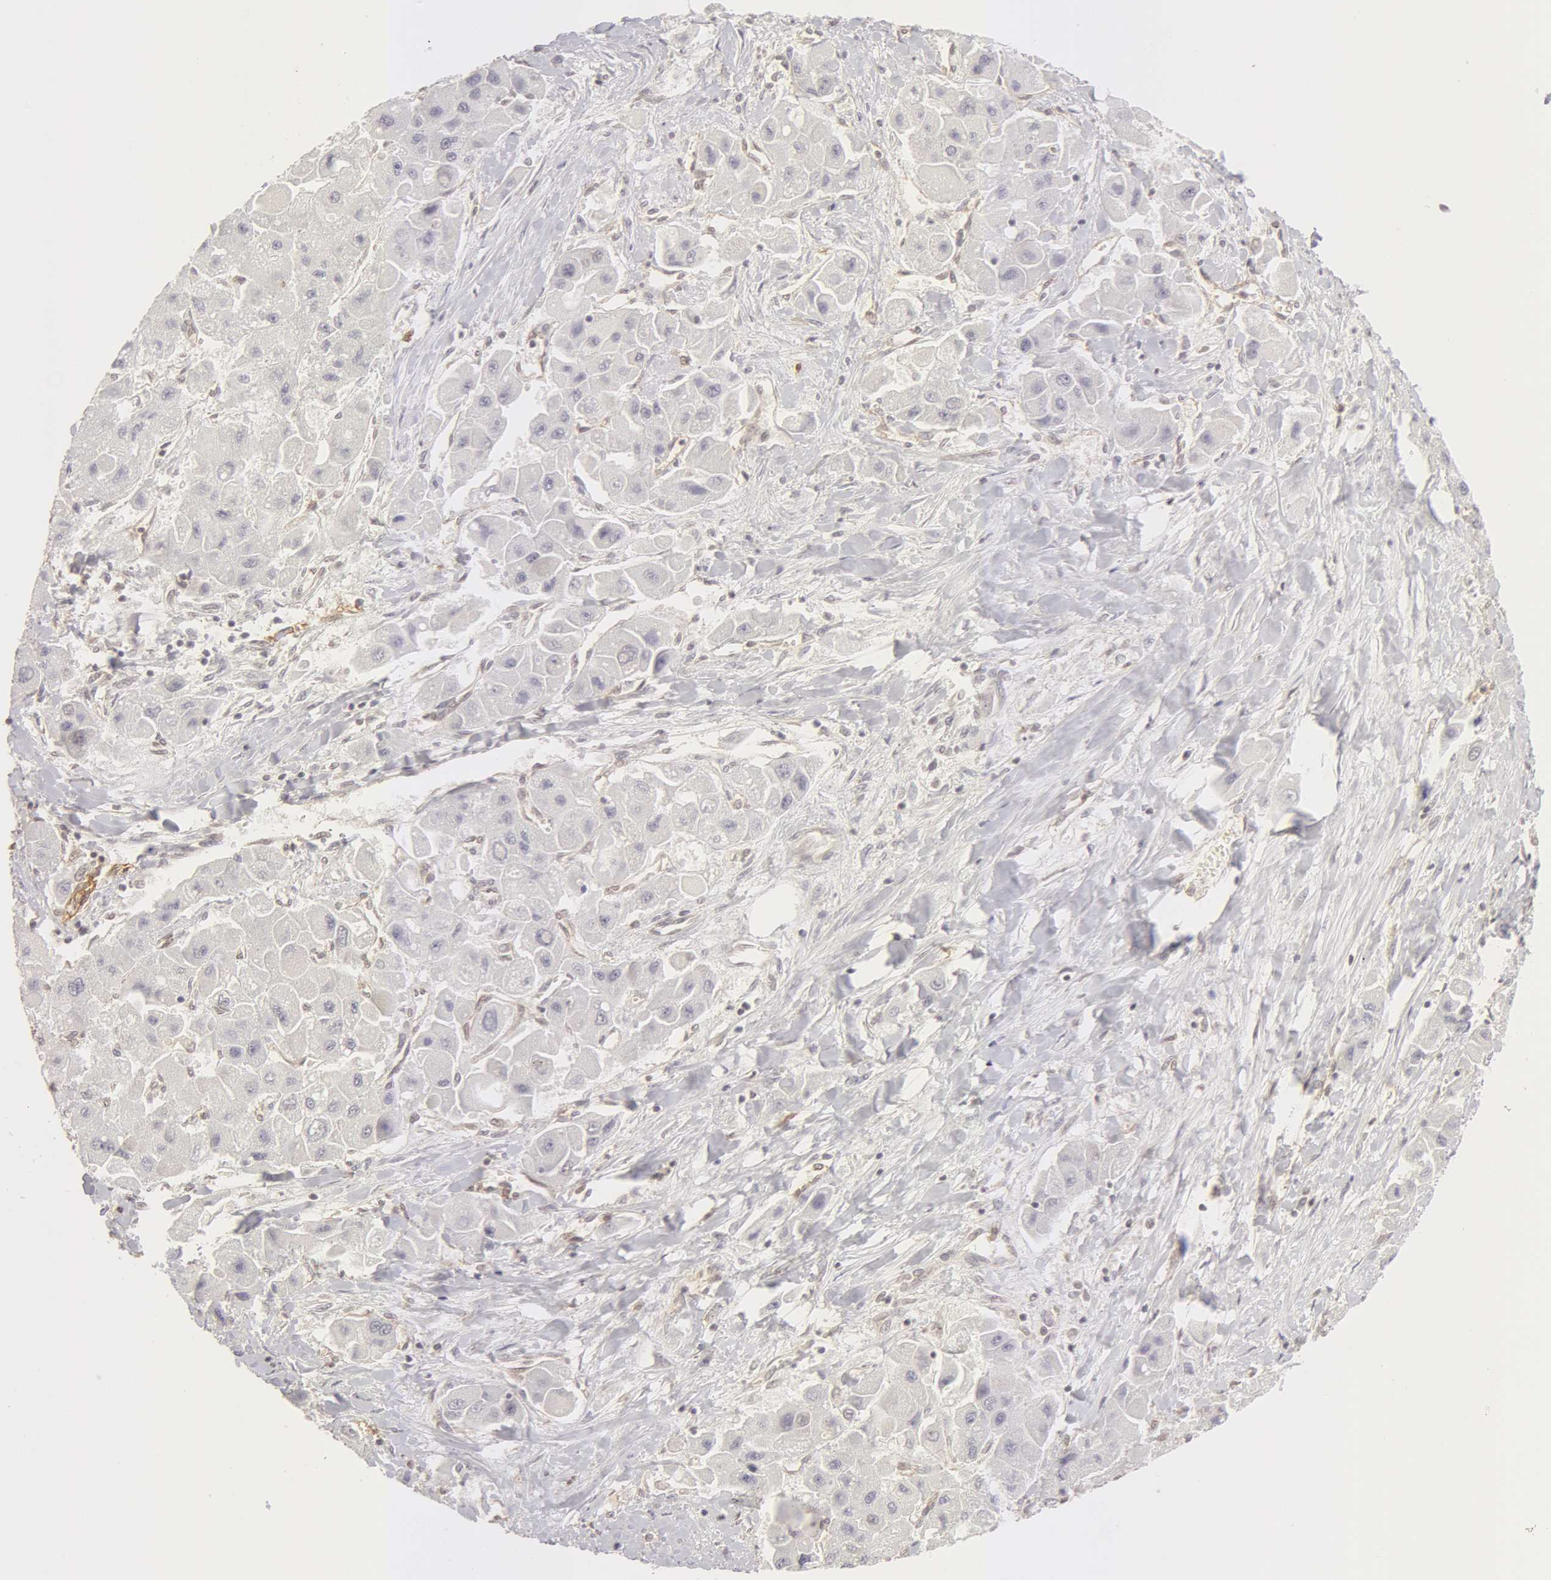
{"staining": {"intensity": "negative", "quantity": "none", "location": "none"}, "tissue": "liver cancer", "cell_type": "Tumor cells", "image_type": "cancer", "snomed": [{"axis": "morphology", "description": "Carcinoma, Hepatocellular, NOS"}, {"axis": "topography", "description": "Liver"}], "caption": "High power microscopy micrograph of an IHC histopathology image of hepatocellular carcinoma (liver), revealing no significant staining in tumor cells.", "gene": "ADAM10", "patient": {"sex": "male", "age": 24}}